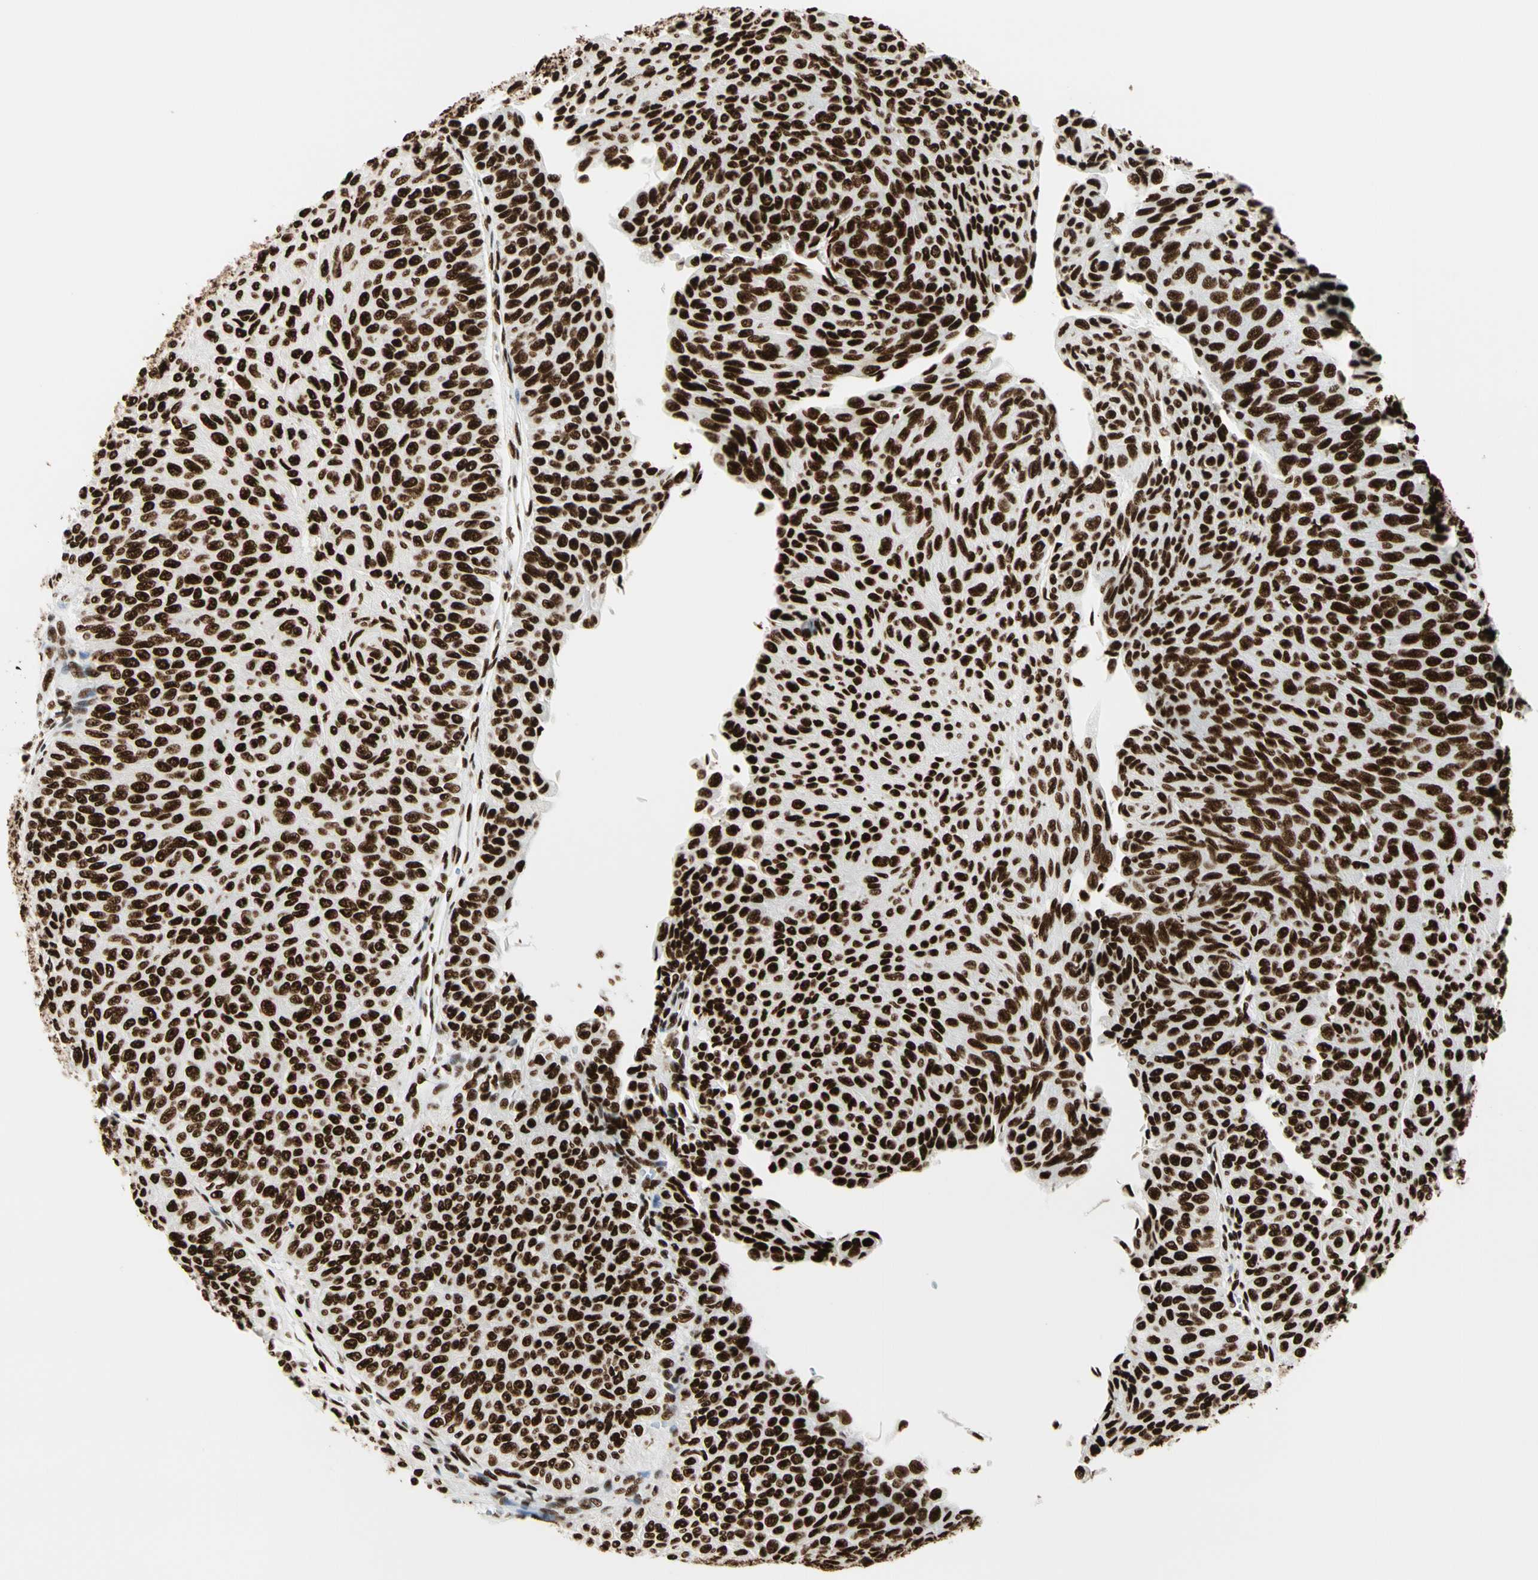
{"staining": {"intensity": "strong", "quantity": ">75%", "location": "nuclear"}, "tissue": "urothelial cancer", "cell_type": "Tumor cells", "image_type": "cancer", "snomed": [{"axis": "morphology", "description": "Urothelial carcinoma, Low grade"}, {"axis": "topography", "description": "Urinary bladder"}], "caption": "About >75% of tumor cells in human low-grade urothelial carcinoma display strong nuclear protein positivity as visualized by brown immunohistochemical staining.", "gene": "CCAR1", "patient": {"sex": "male", "age": 78}}